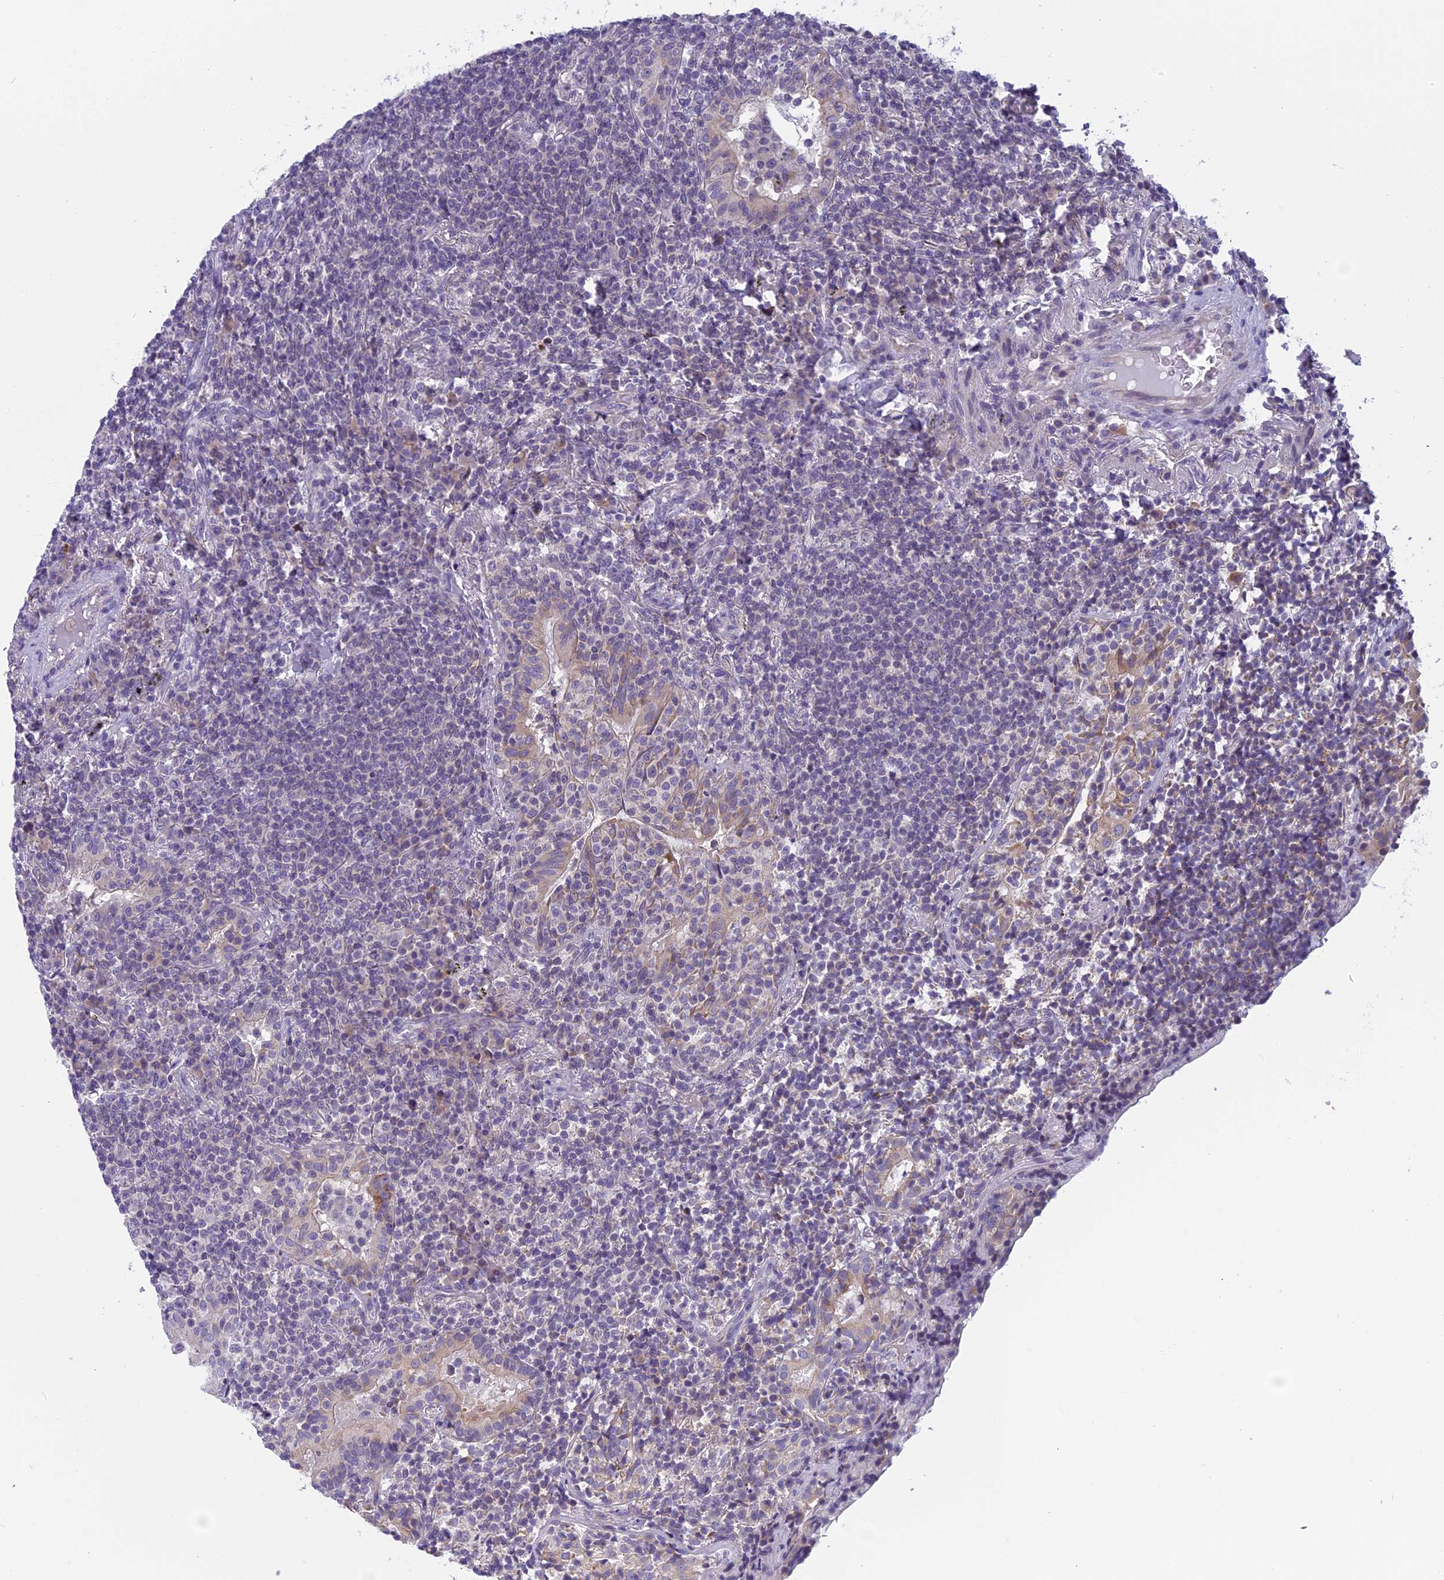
{"staining": {"intensity": "negative", "quantity": "none", "location": "none"}, "tissue": "lymphoma", "cell_type": "Tumor cells", "image_type": "cancer", "snomed": [{"axis": "morphology", "description": "Malignant lymphoma, non-Hodgkin's type, Low grade"}, {"axis": "topography", "description": "Lung"}], "caption": "The photomicrograph shows no staining of tumor cells in lymphoma.", "gene": "ARHGEF37", "patient": {"sex": "female", "age": 71}}